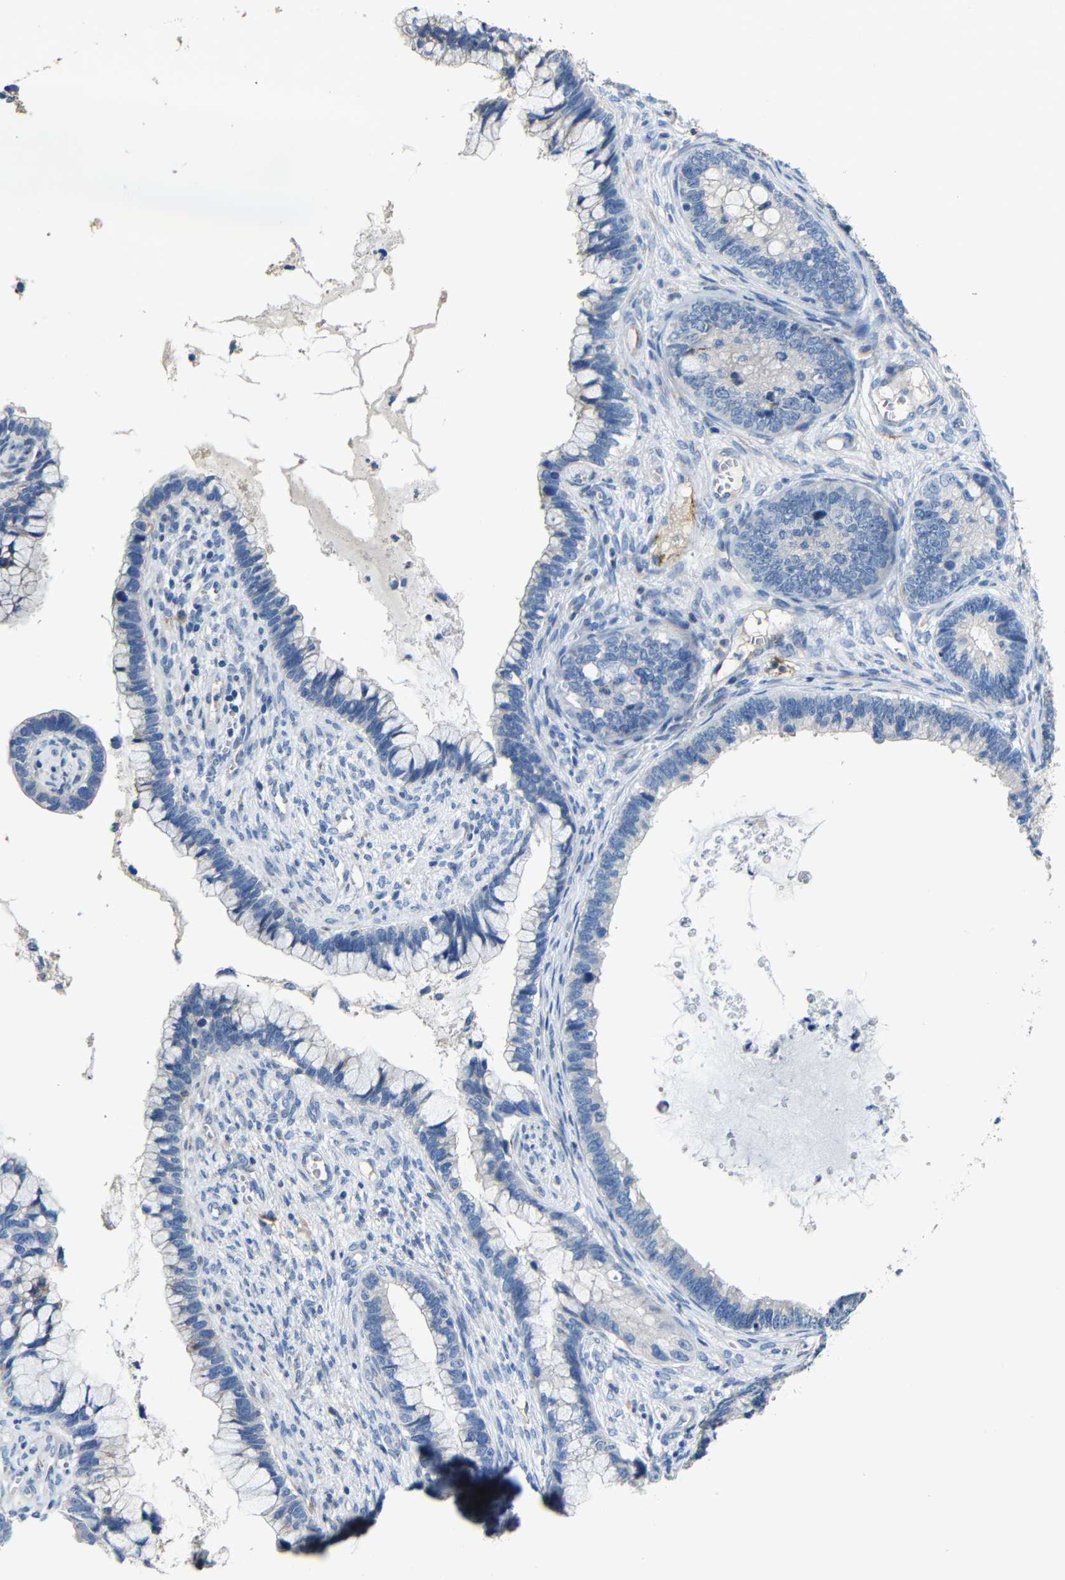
{"staining": {"intensity": "negative", "quantity": "none", "location": "none"}, "tissue": "cervical cancer", "cell_type": "Tumor cells", "image_type": "cancer", "snomed": [{"axis": "morphology", "description": "Adenocarcinoma, NOS"}, {"axis": "topography", "description": "Cervix"}], "caption": "DAB immunohistochemical staining of adenocarcinoma (cervical) demonstrates no significant positivity in tumor cells. (IHC, brightfield microscopy, high magnification).", "gene": "ACKR2", "patient": {"sex": "female", "age": 44}}